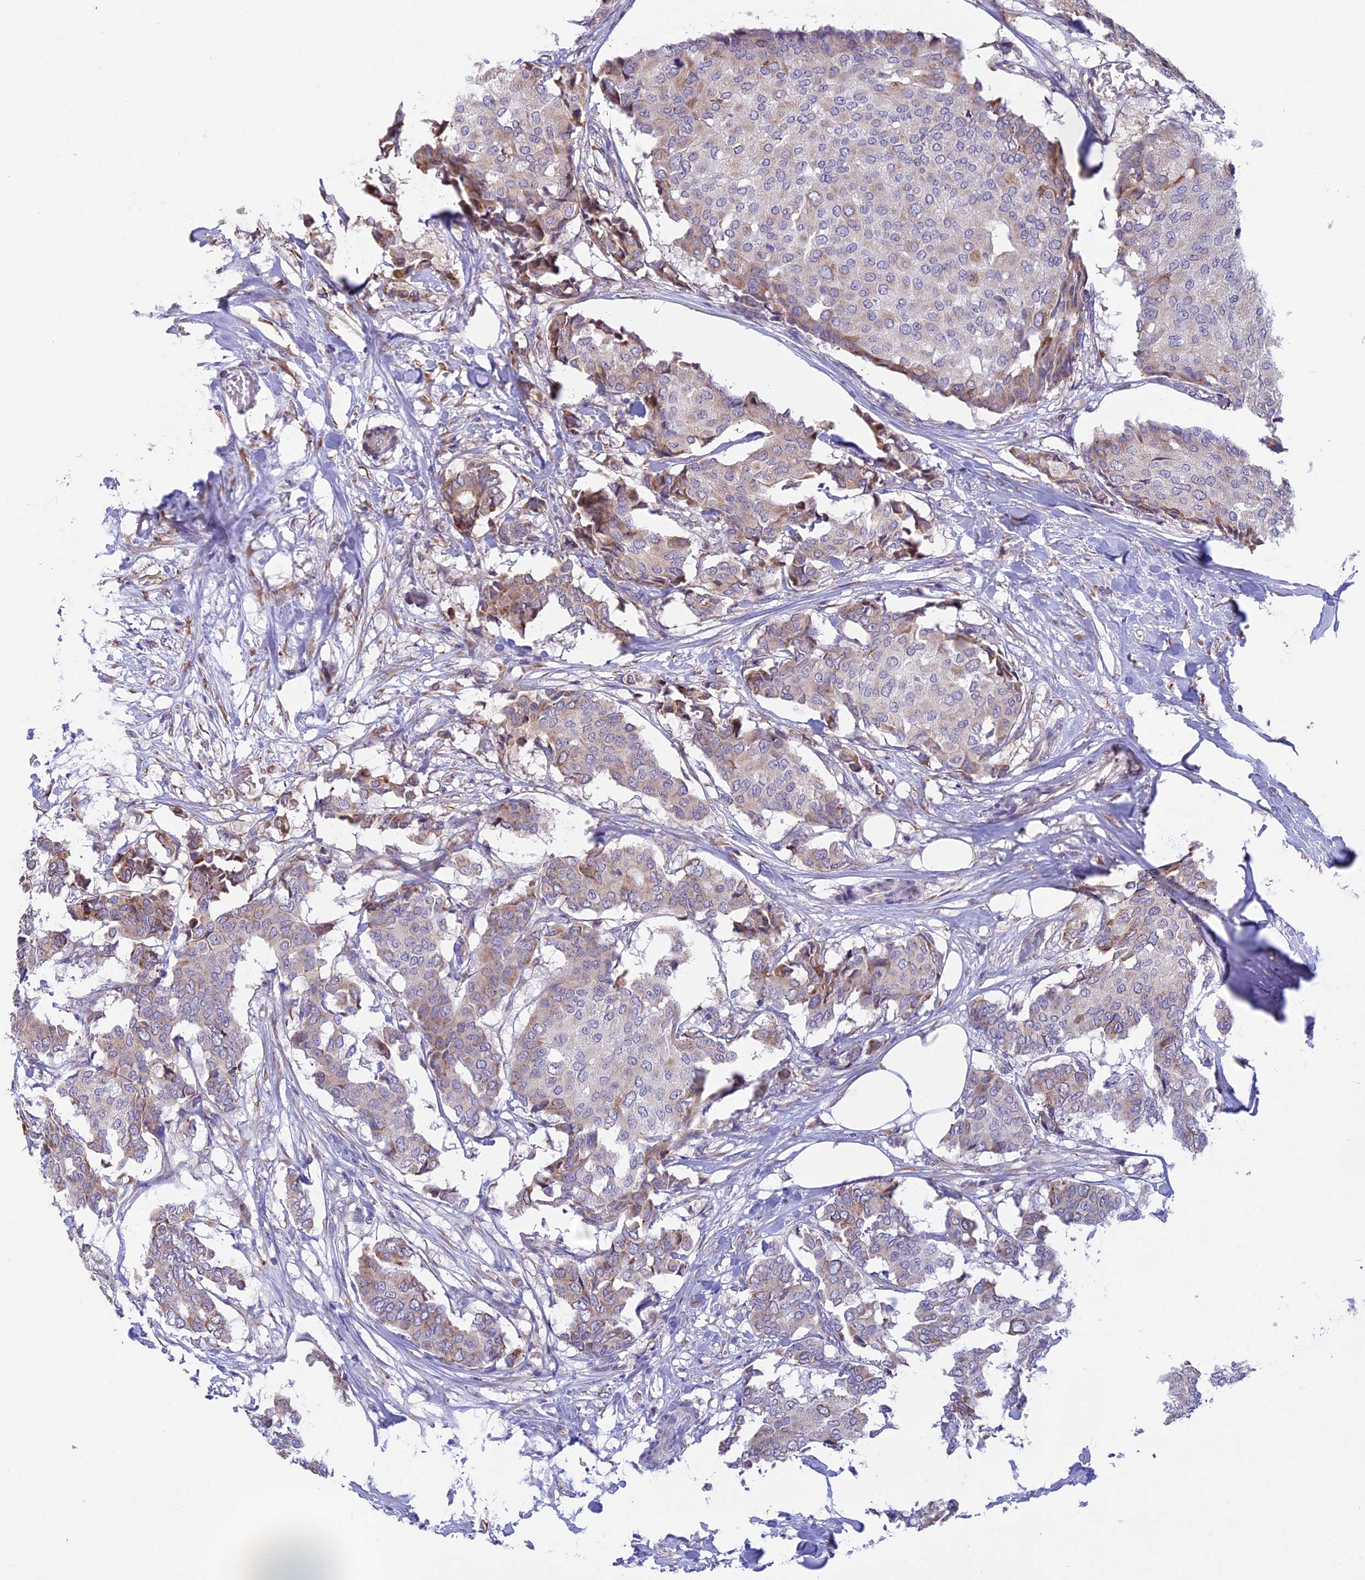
{"staining": {"intensity": "weak", "quantity": "<25%", "location": "cytoplasmic/membranous"}, "tissue": "breast cancer", "cell_type": "Tumor cells", "image_type": "cancer", "snomed": [{"axis": "morphology", "description": "Duct carcinoma"}, {"axis": "topography", "description": "Breast"}], "caption": "Tumor cells are negative for brown protein staining in breast cancer.", "gene": "DMRTA2", "patient": {"sex": "female", "age": 75}}